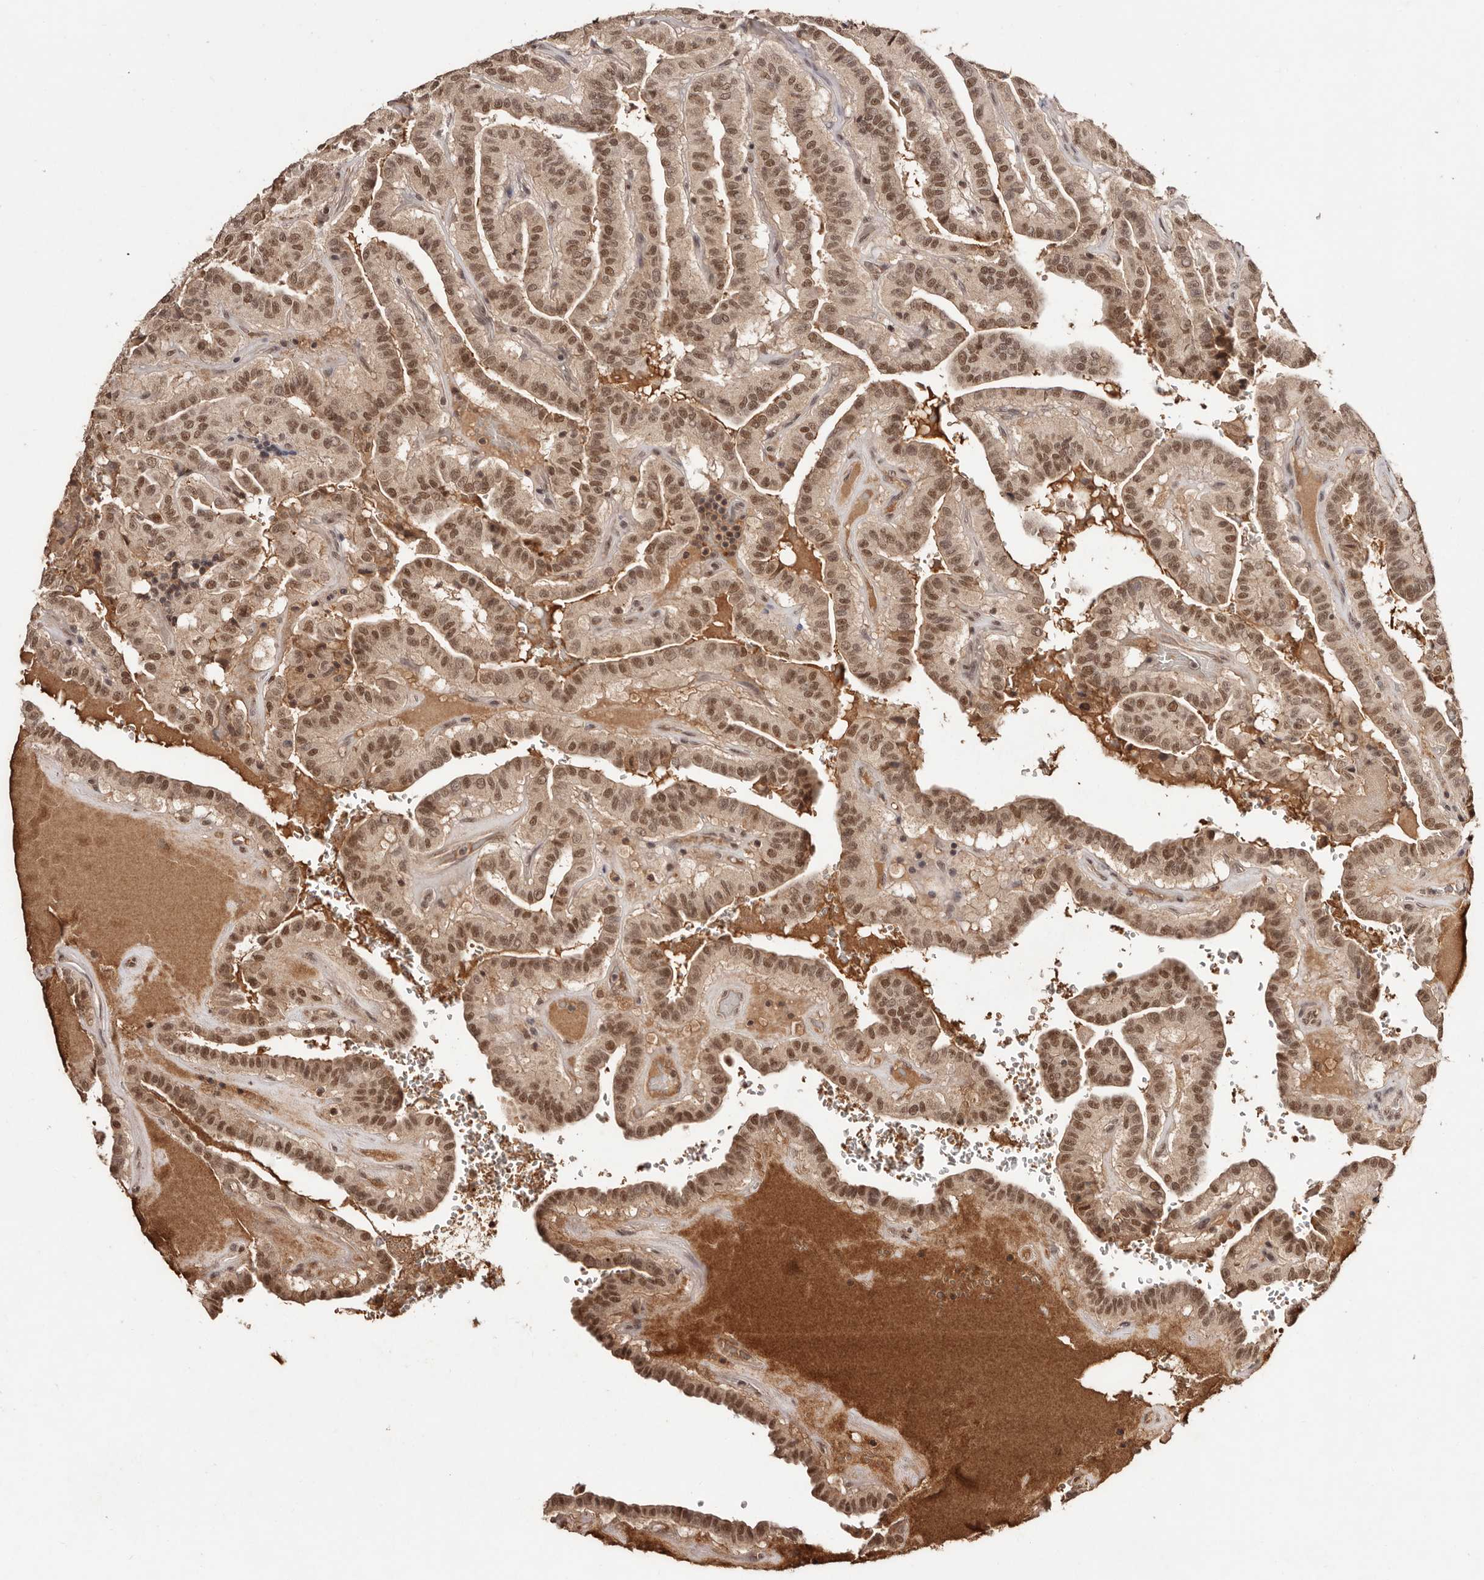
{"staining": {"intensity": "moderate", "quantity": ">75%", "location": "cytoplasmic/membranous,nuclear"}, "tissue": "thyroid cancer", "cell_type": "Tumor cells", "image_type": "cancer", "snomed": [{"axis": "morphology", "description": "Papillary adenocarcinoma, NOS"}, {"axis": "topography", "description": "Thyroid gland"}], "caption": "Tumor cells show medium levels of moderate cytoplasmic/membranous and nuclear positivity in about >75% of cells in thyroid cancer. The protein is stained brown, and the nuclei are stained in blue (DAB (3,3'-diaminobenzidine) IHC with brightfield microscopy, high magnification).", "gene": "BICRAL", "patient": {"sex": "male", "age": 77}}